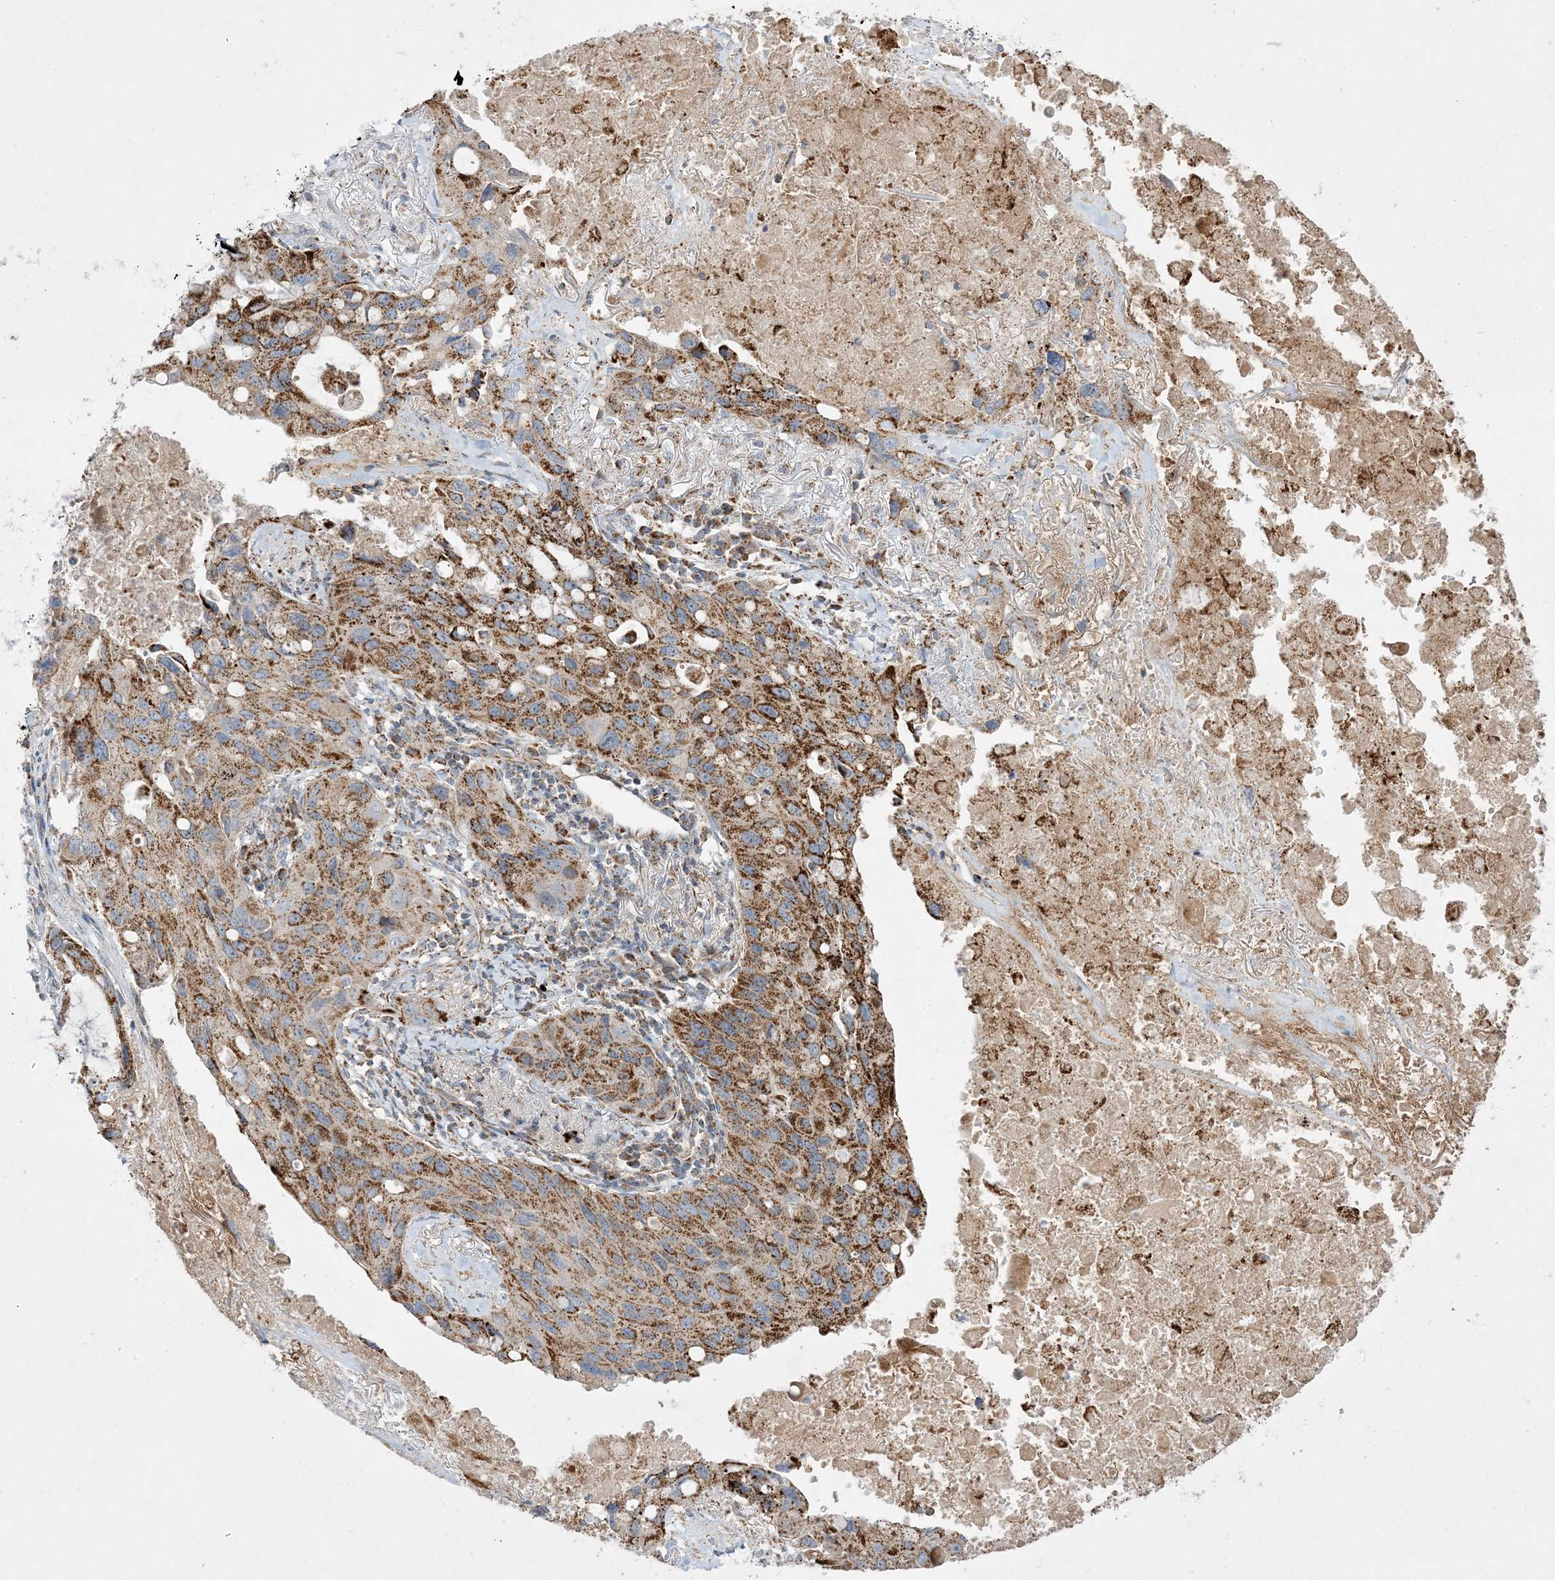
{"staining": {"intensity": "moderate", "quantity": ">75%", "location": "cytoplasmic/membranous"}, "tissue": "lung cancer", "cell_type": "Tumor cells", "image_type": "cancer", "snomed": [{"axis": "morphology", "description": "Squamous cell carcinoma, NOS"}, {"axis": "topography", "description": "Lung"}], "caption": "About >75% of tumor cells in human lung cancer exhibit moderate cytoplasmic/membranous protein positivity as visualized by brown immunohistochemical staining.", "gene": "NDUFAF3", "patient": {"sex": "female", "age": 73}}